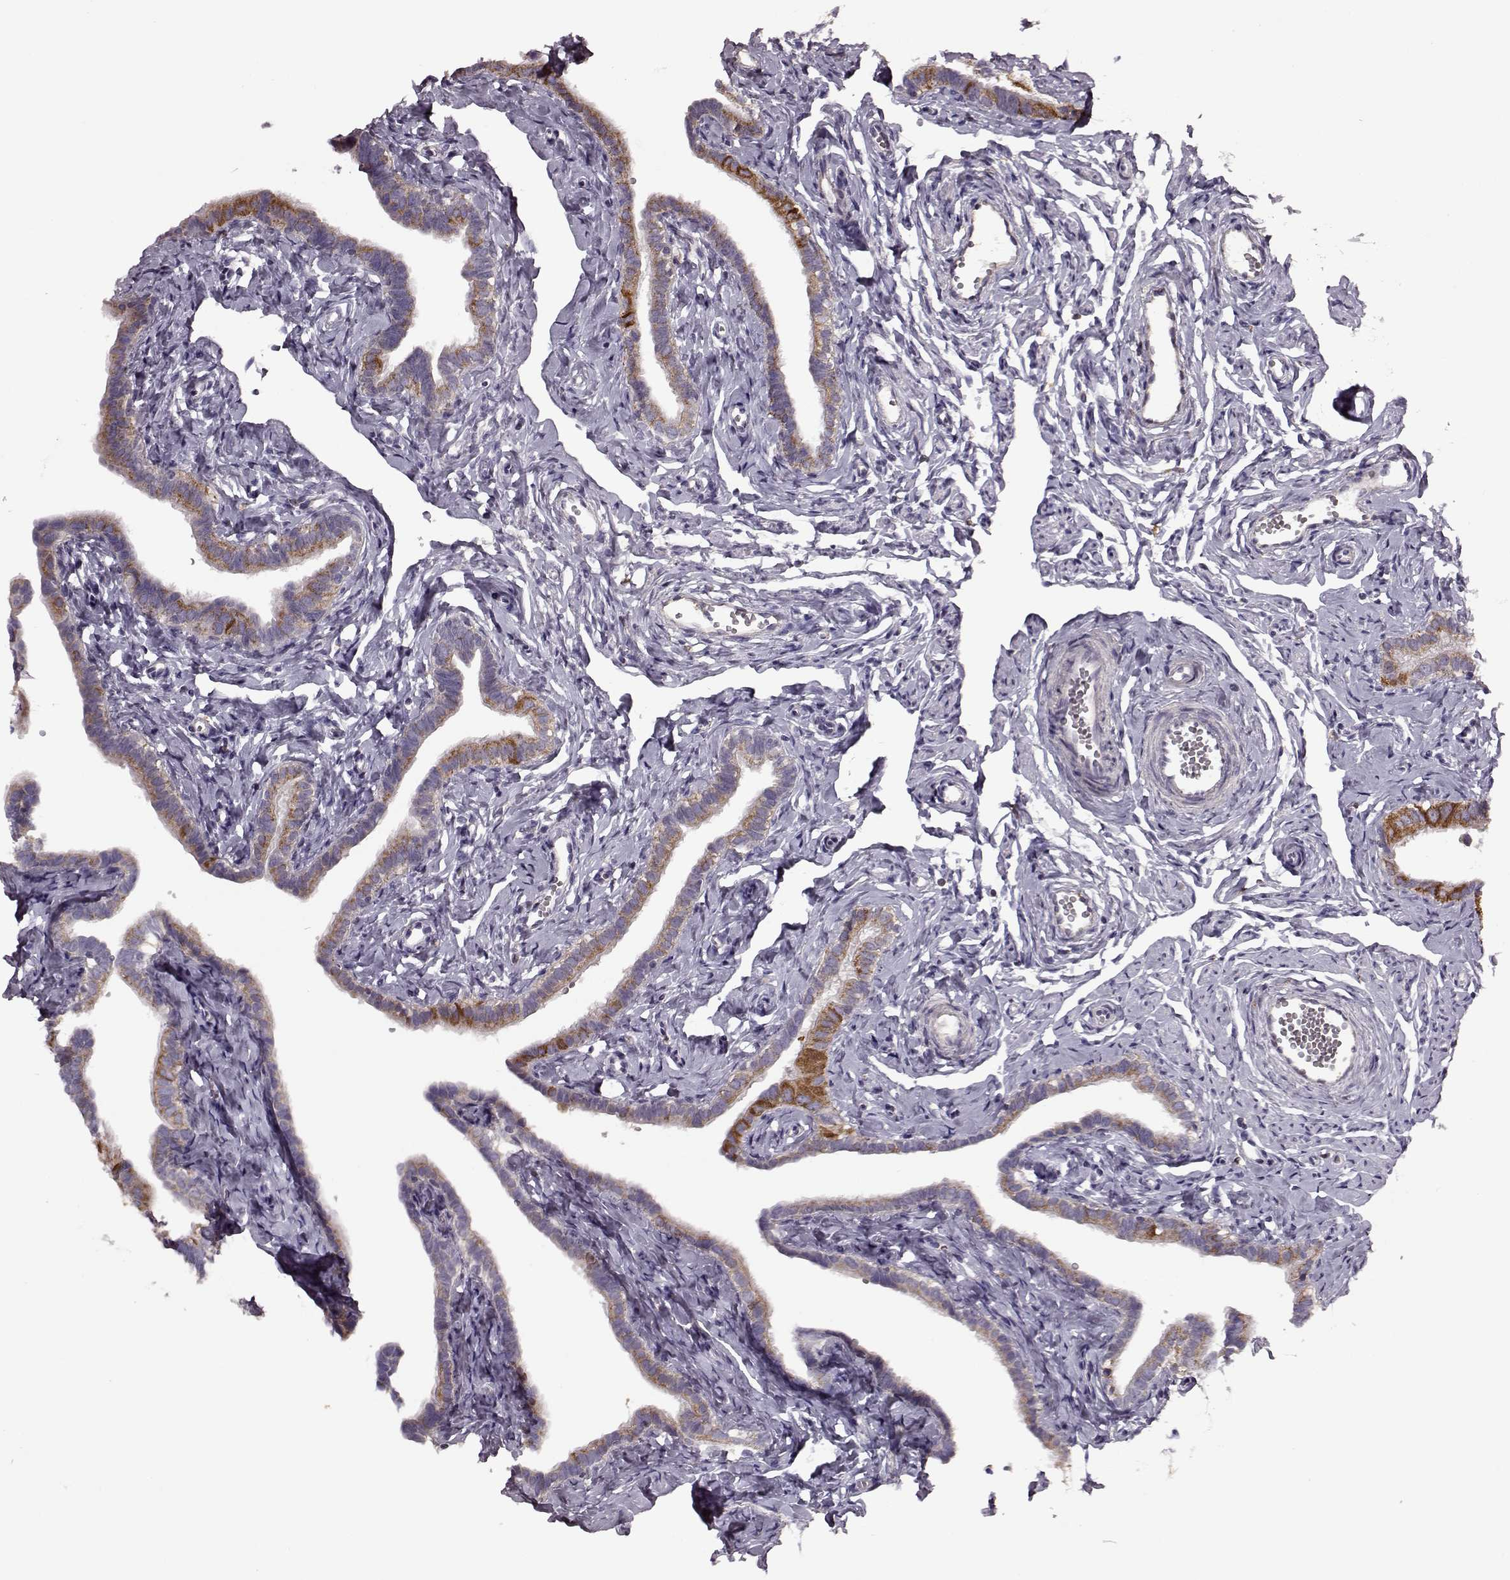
{"staining": {"intensity": "moderate", "quantity": "25%-75%", "location": "cytoplasmic/membranous"}, "tissue": "fallopian tube", "cell_type": "Glandular cells", "image_type": "normal", "snomed": [{"axis": "morphology", "description": "Normal tissue, NOS"}, {"axis": "topography", "description": "Fallopian tube"}], "caption": "DAB (3,3'-diaminobenzidine) immunohistochemical staining of normal fallopian tube exhibits moderate cytoplasmic/membranous protein positivity in about 25%-75% of glandular cells. The protein of interest is shown in brown color, while the nuclei are stained blue.", "gene": "MTSS1", "patient": {"sex": "female", "age": 41}}